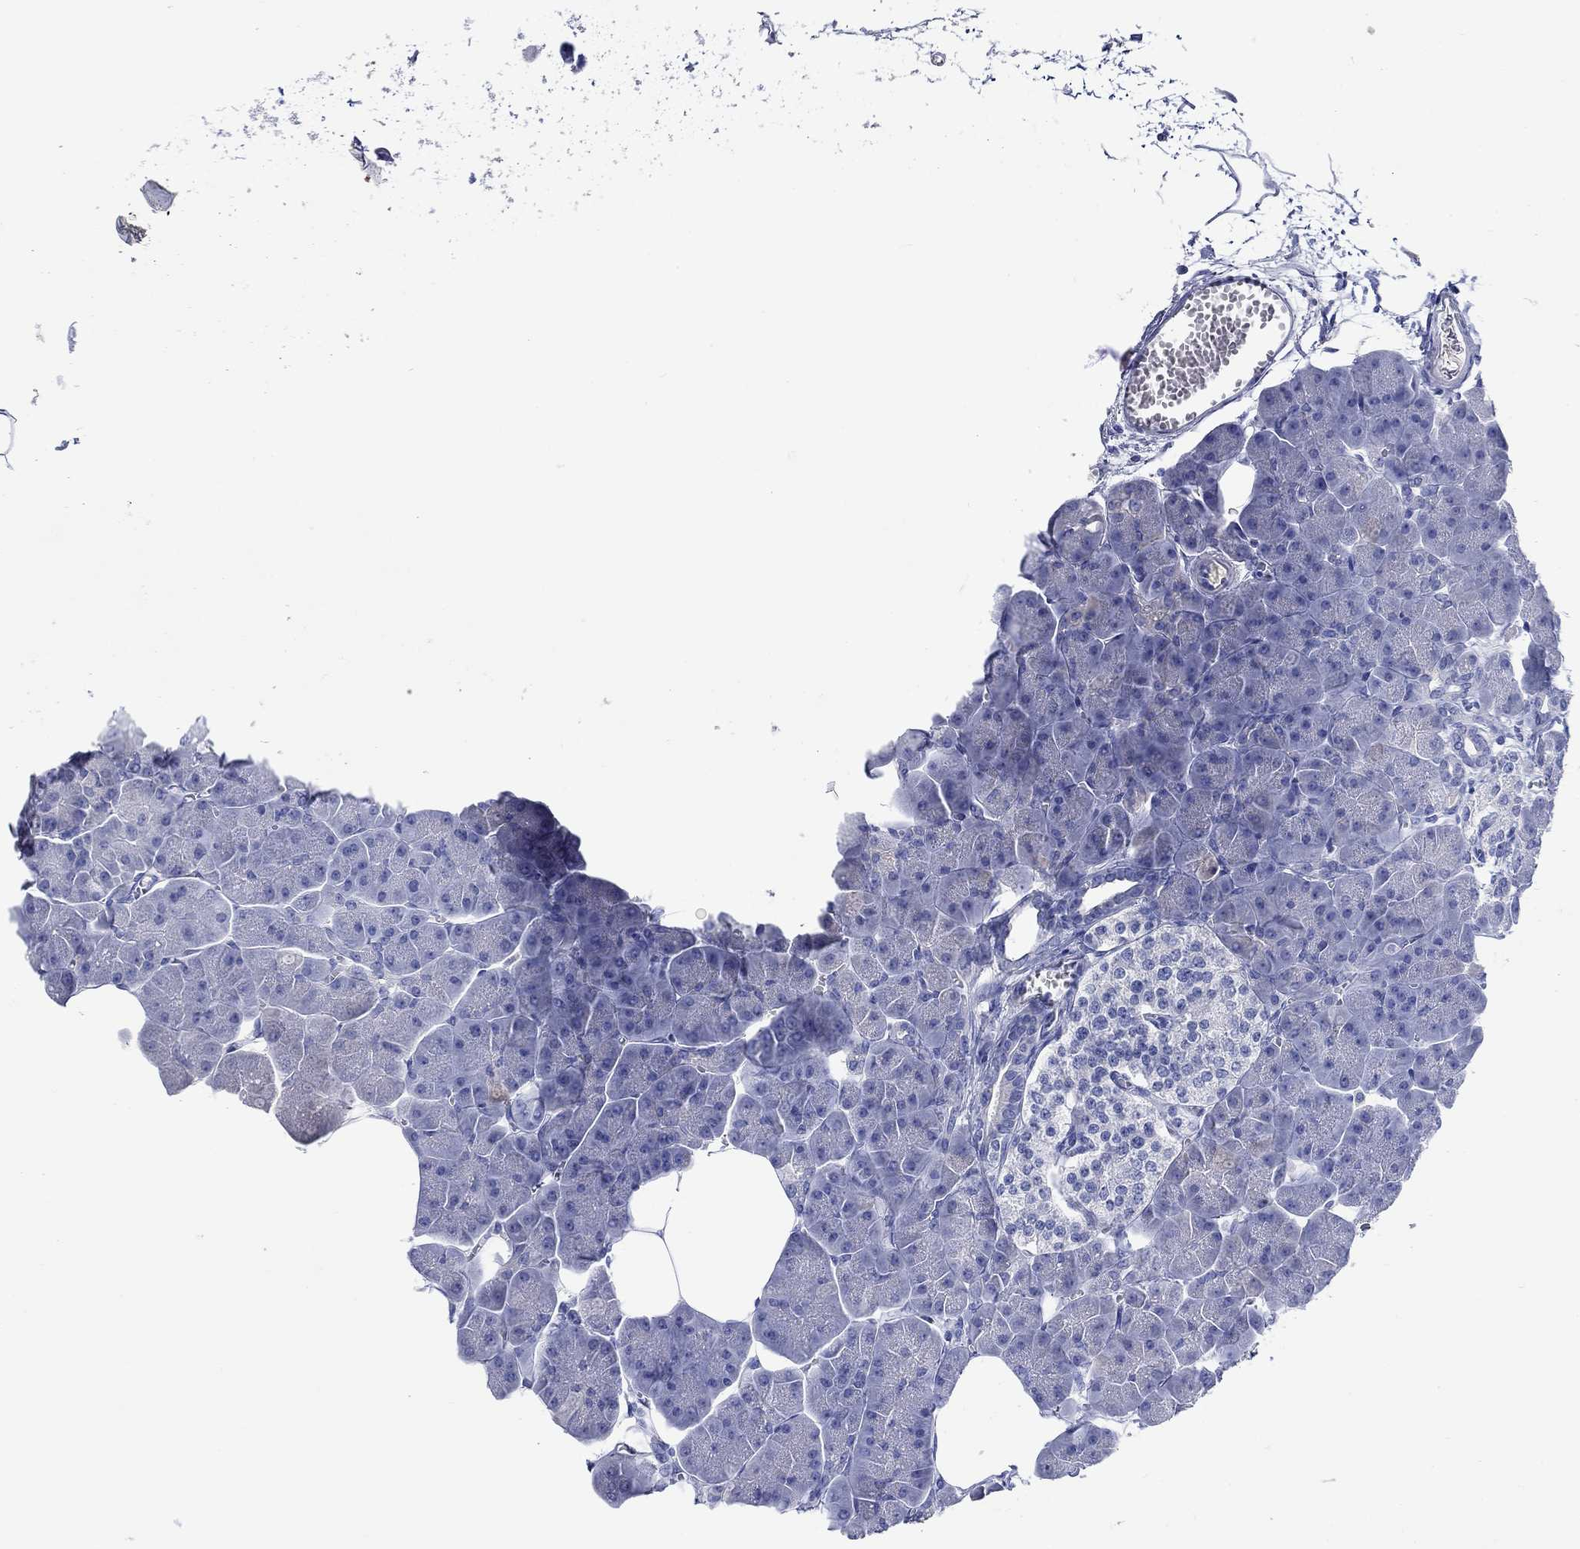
{"staining": {"intensity": "negative", "quantity": "none", "location": "none"}, "tissue": "pancreas", "cell_type": "Exocrine glandular cells", "image_type": "normal", "snomed": [{"axis": "morphology", "description": "Normal tissue, NOS"}, {"axis": "topography", "description": "Adipose tissue"}, {"axis": "topography", "description": "Pancreas"}, {"axis": "topography", "description": "Peripheral nerve tissue"}], "caption": "A histopathology image of human pancreas is negative for staining in exocrine glandular cells. The staining was performed using DAB to visualize the protein expression in brown, while the nuclei were stained in blue with hematoxylin (Magnification: 20x).", "gene": "ENSG00000251537", "patient": {"sex": "female", "age": 58}}